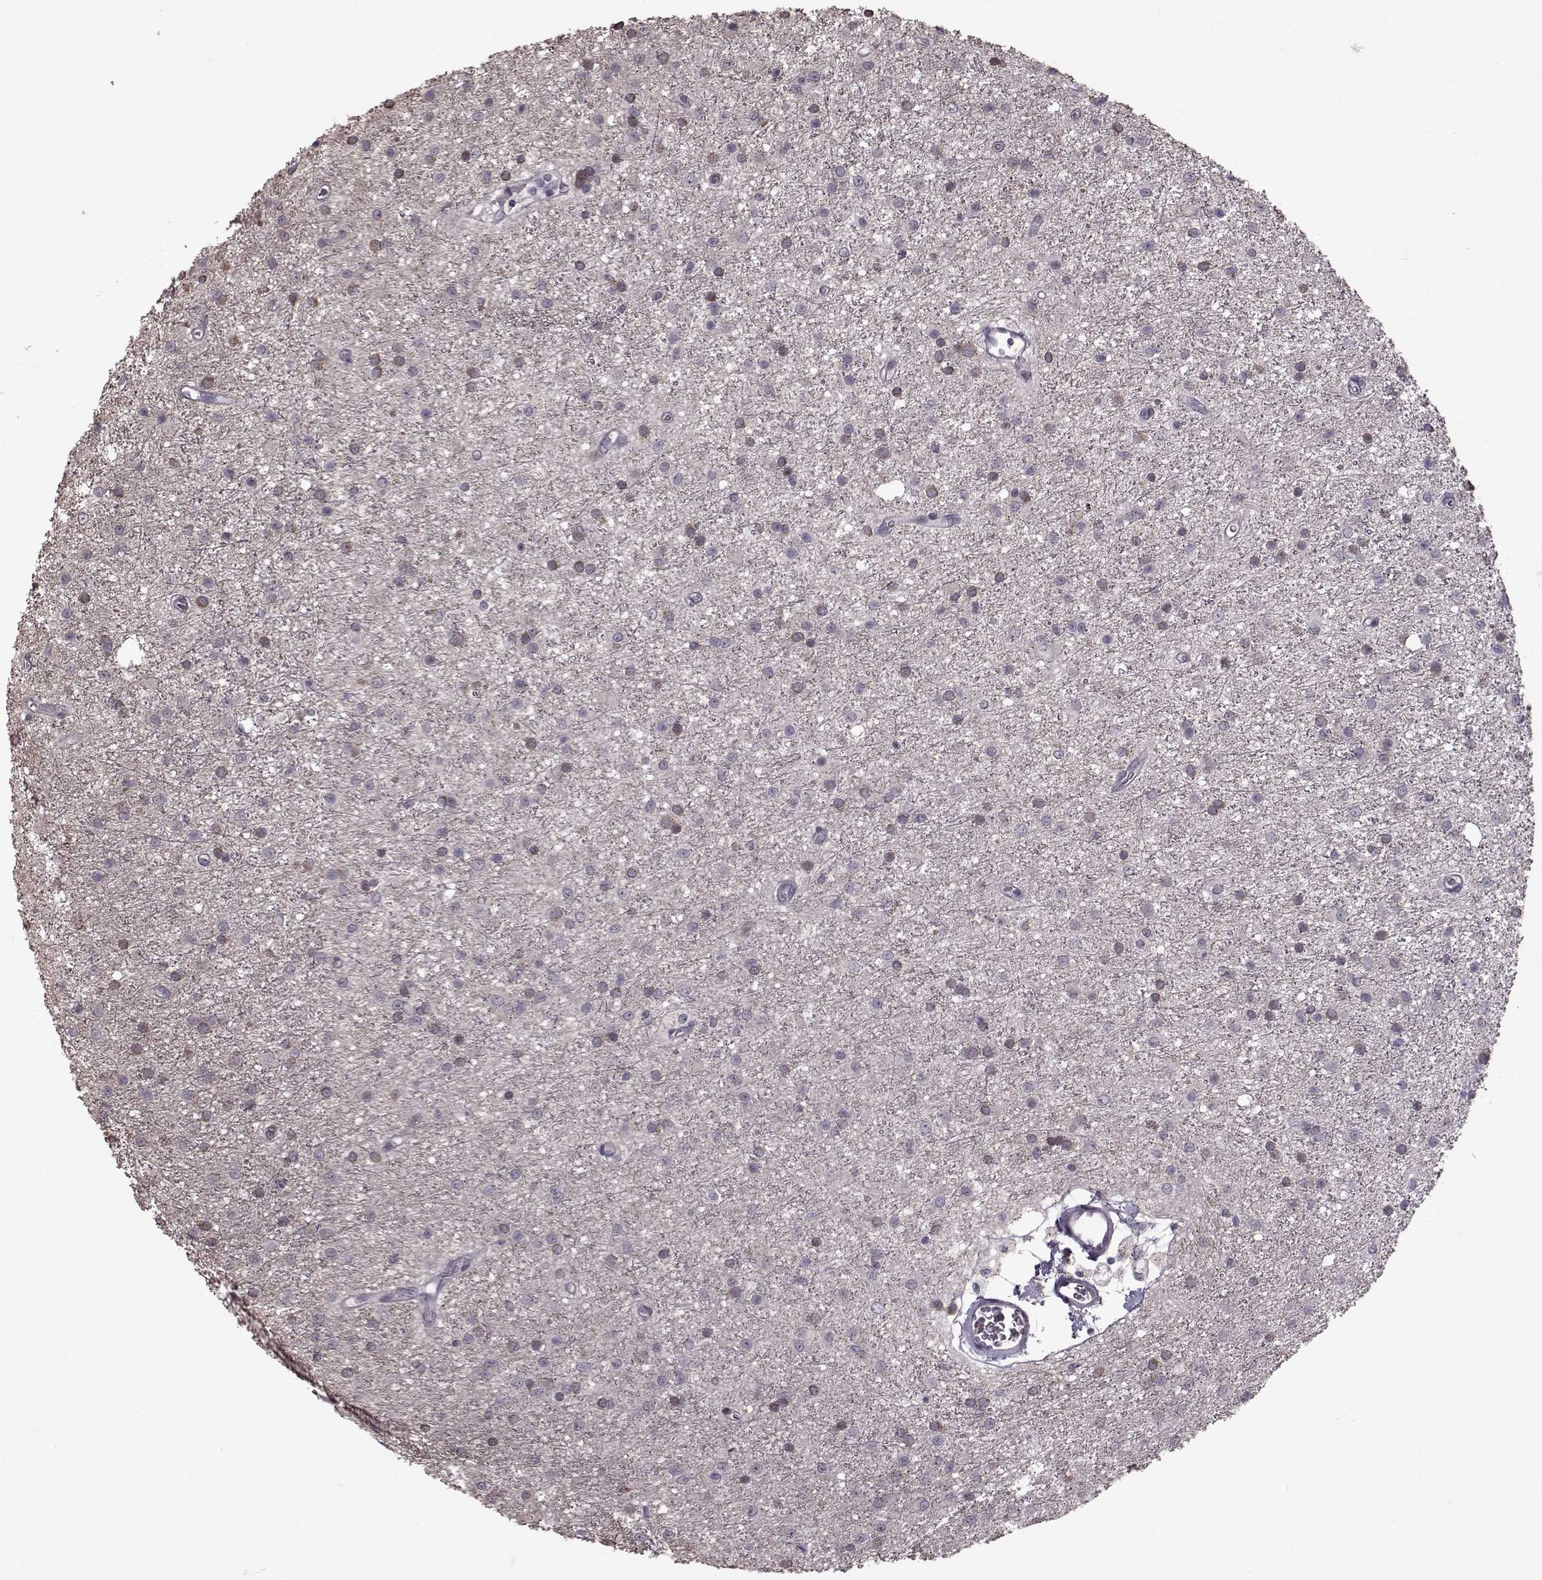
{"staining": {"intensity": "negative", "quantity": "none", "location": "none"}, "tissue": "glioma", "cell_type": "Tumor cells", "image_type": "cancer", "snomed": [{"axis": "morphology", "description": "Glioma, malignant, Low grade"}, {"axis": "topography", "description": "Brain"}], "caption": "A micrograph of human malignant glioma (low-grade) is negative for staining in tumor cells.", "gene": "GAL", "patient": {"sex": "male", "age": 27}}